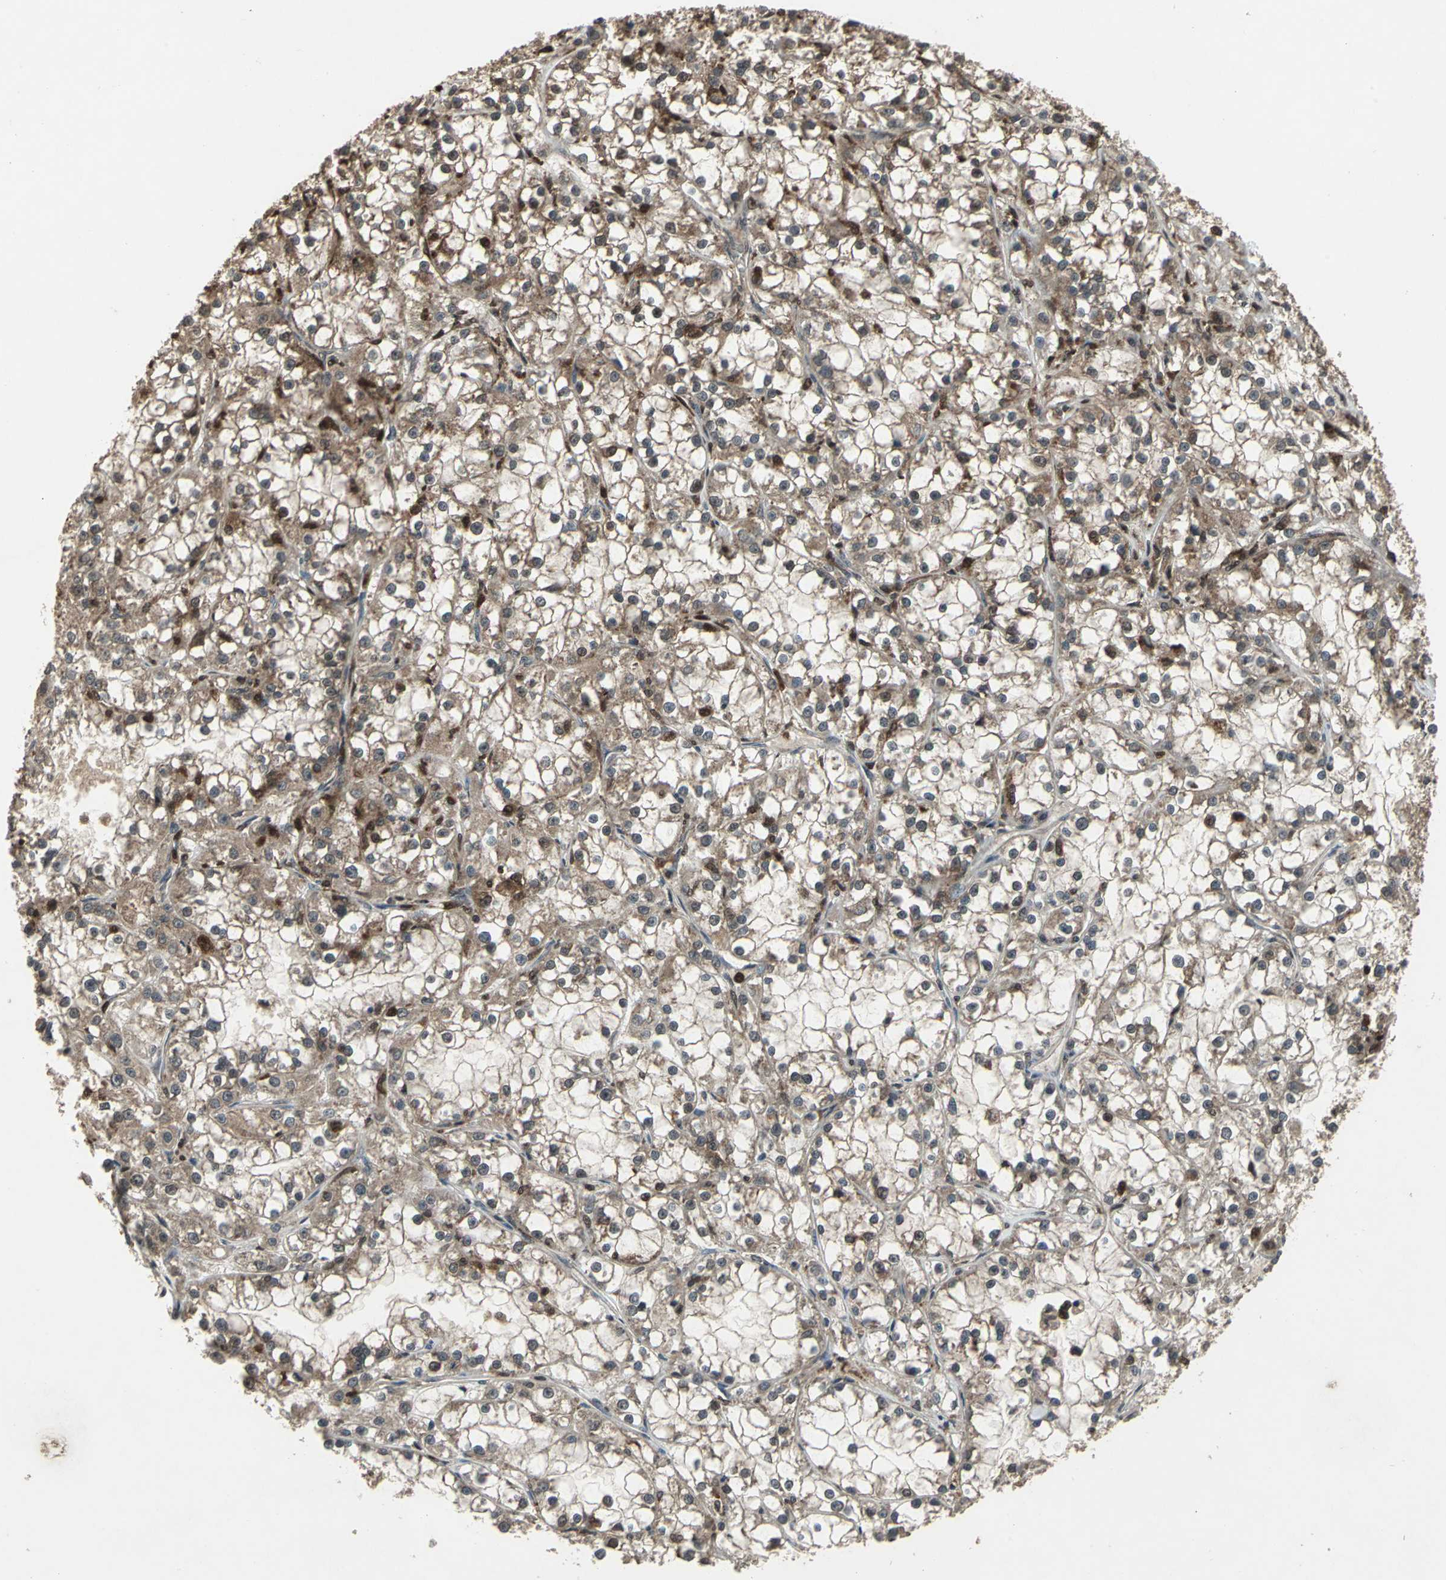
{"staining": {"intensity": "weak", "quantity": ">75%", "location": "cytoplasmic/membranous"}, "tissue": "renal cancer", "cell_type": "Tumor cells", "image_type": "cancer", "snomed": [{"axis": "morphology", "description": "Adenocarcinoma, NOS"}, {"axis": "topography", "description": "Kidney"}], "caption": "Renal cancer stained with immunohistochemistry reveals weak cytoplasmic/membranous staining in approximately >75% of tumor cells.", "gene": "PYCARD", "patient": {"sex": "female", "age": 52}}